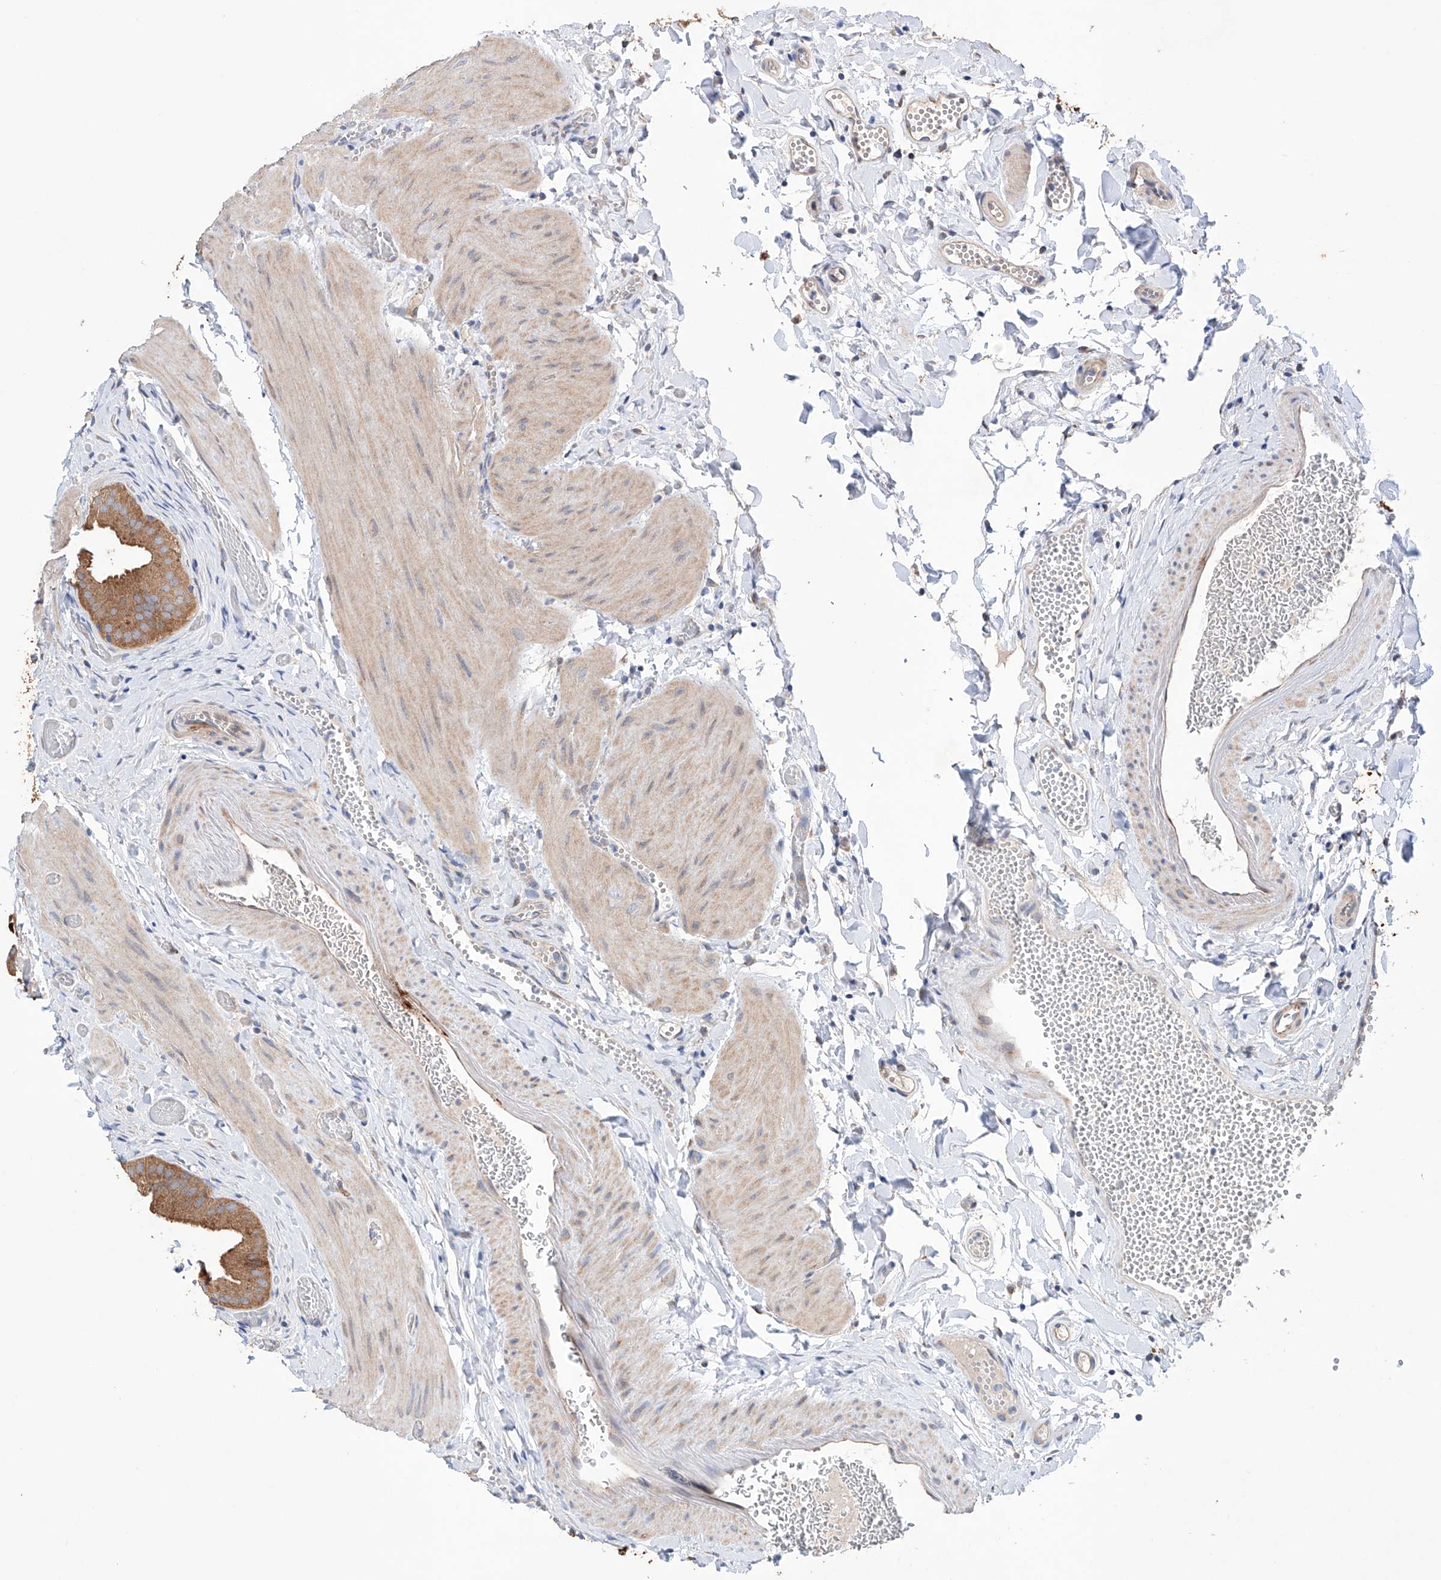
{"staining": {"intensity": "moderate", "quantity": ">75%", "location": "cytoplasmic/membranous"}, "tissue": "gallbladder", "cell_type": "Glandular cells", "image_type": "normal", "snomed": [{"axis": "morphology", "description": "Normal tissue, NOS"}, {"axis": "topography", "description": "Gallbladder"}], "caption": "A high-resolution image shows IHC staining of unremarkable gallbladder, which exhibits moderate cytoplasmic/membranous positivity in approximately >75% of glandular cells.", "gene": "AFG1L", "patient": {"sex": "female", "age": 64}}